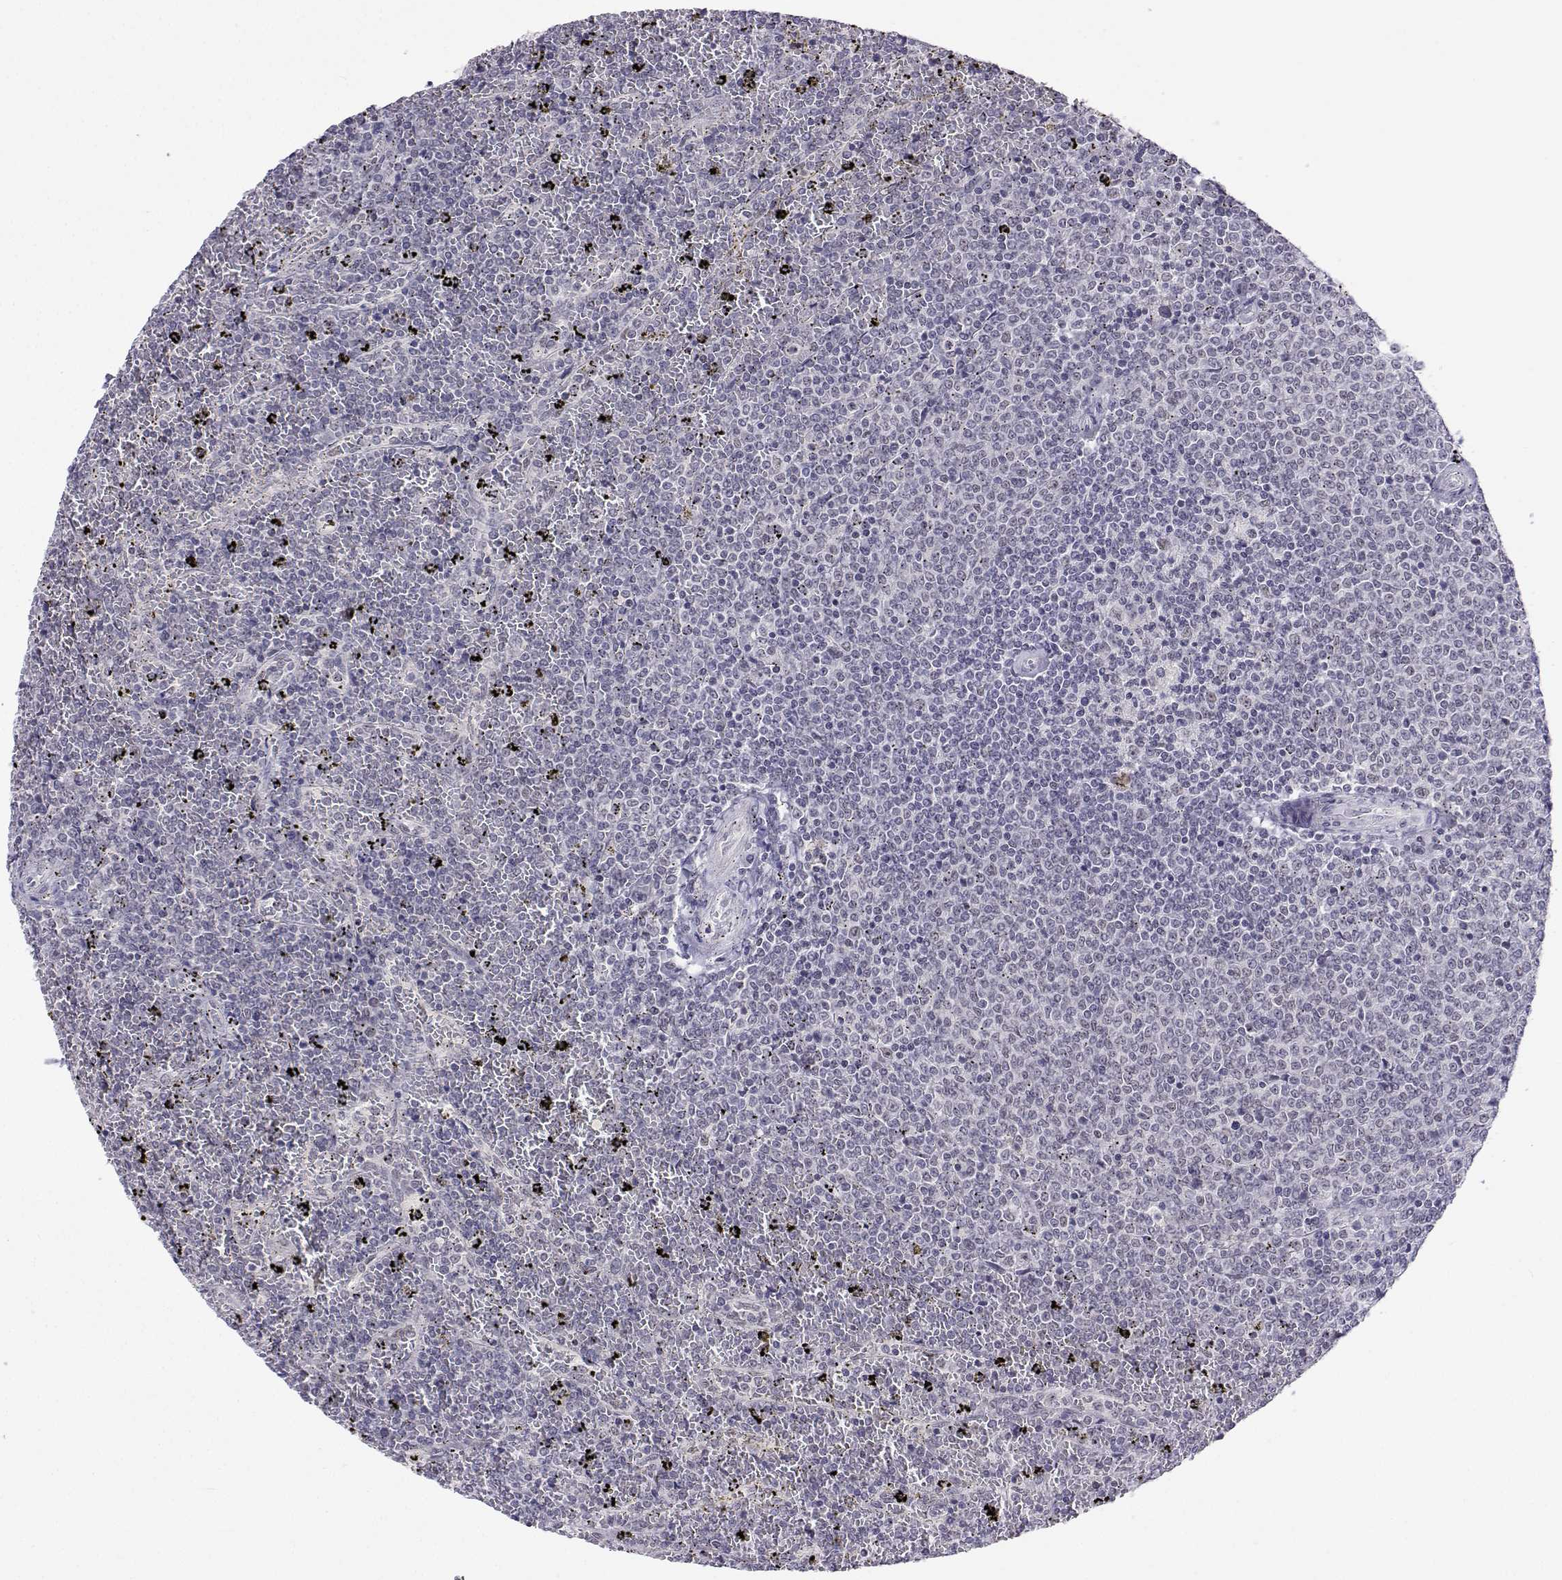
{"staining": {"intensity": "negative", "quantity": "none", "location": "none"}, "tissue": "lymphoma", "cell_type": "Tumor cells", "image_type": "cancer", "snomed": [{"axis": "morphology", "description": "Malignant lymphoma, non-Hodgkin's type, Low grade"}, {"axis": "topography", "description": "Spleen"}], "caption": "Histopathology image shows no significant protein expression in tumor cells of lymphoma. (Stains: DAB (3,3'-diaminobenzidine) immunohistochemistry (IHC) with hematoxylin counter stain, Microscopy: brightfield microscopy at high magnification).", "gene": "MED26", "patient": {"sex": "female", "age": 77}}